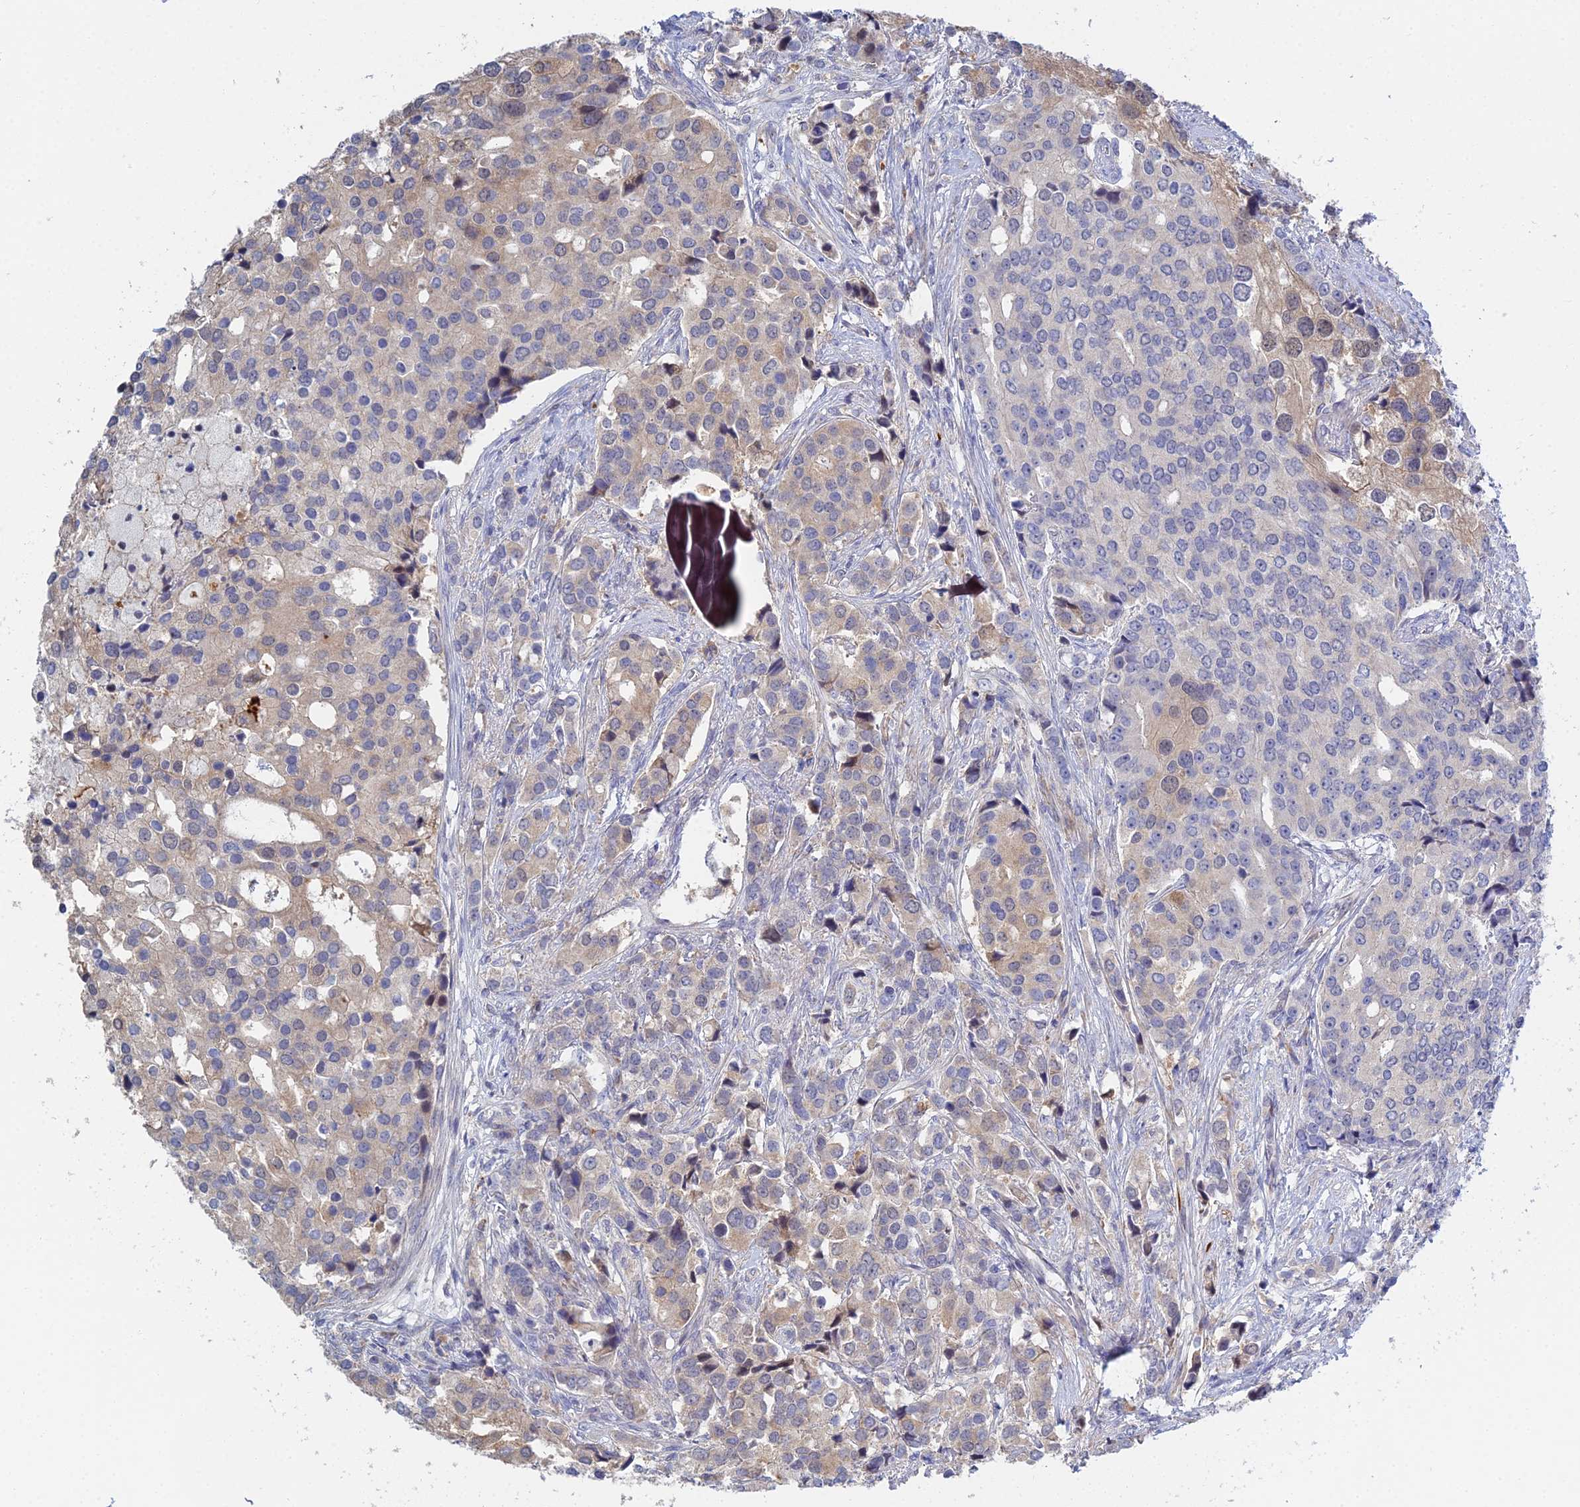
{"staining": {"intensity": "negative", "quantity": "none", "location": "none"}, "tissue": "prostate cancer", "cell_type": "Tumor cells", "image_type": "cancer", "snomed": [{"axis": "morphology", "description": "Adenocarcinoma, High grade"}, {"axis": "topography", "description": "Prostate"}], "caption": "The micrograph reveals no significant positivity in tumor cells of high-grade adenocarcinoma (prostate). (Immunohistochemistry (ihc), brightfield microscopy, high magnification).", "gene": "DNAH14", "patient": {"sex": "male", "age": 62}}